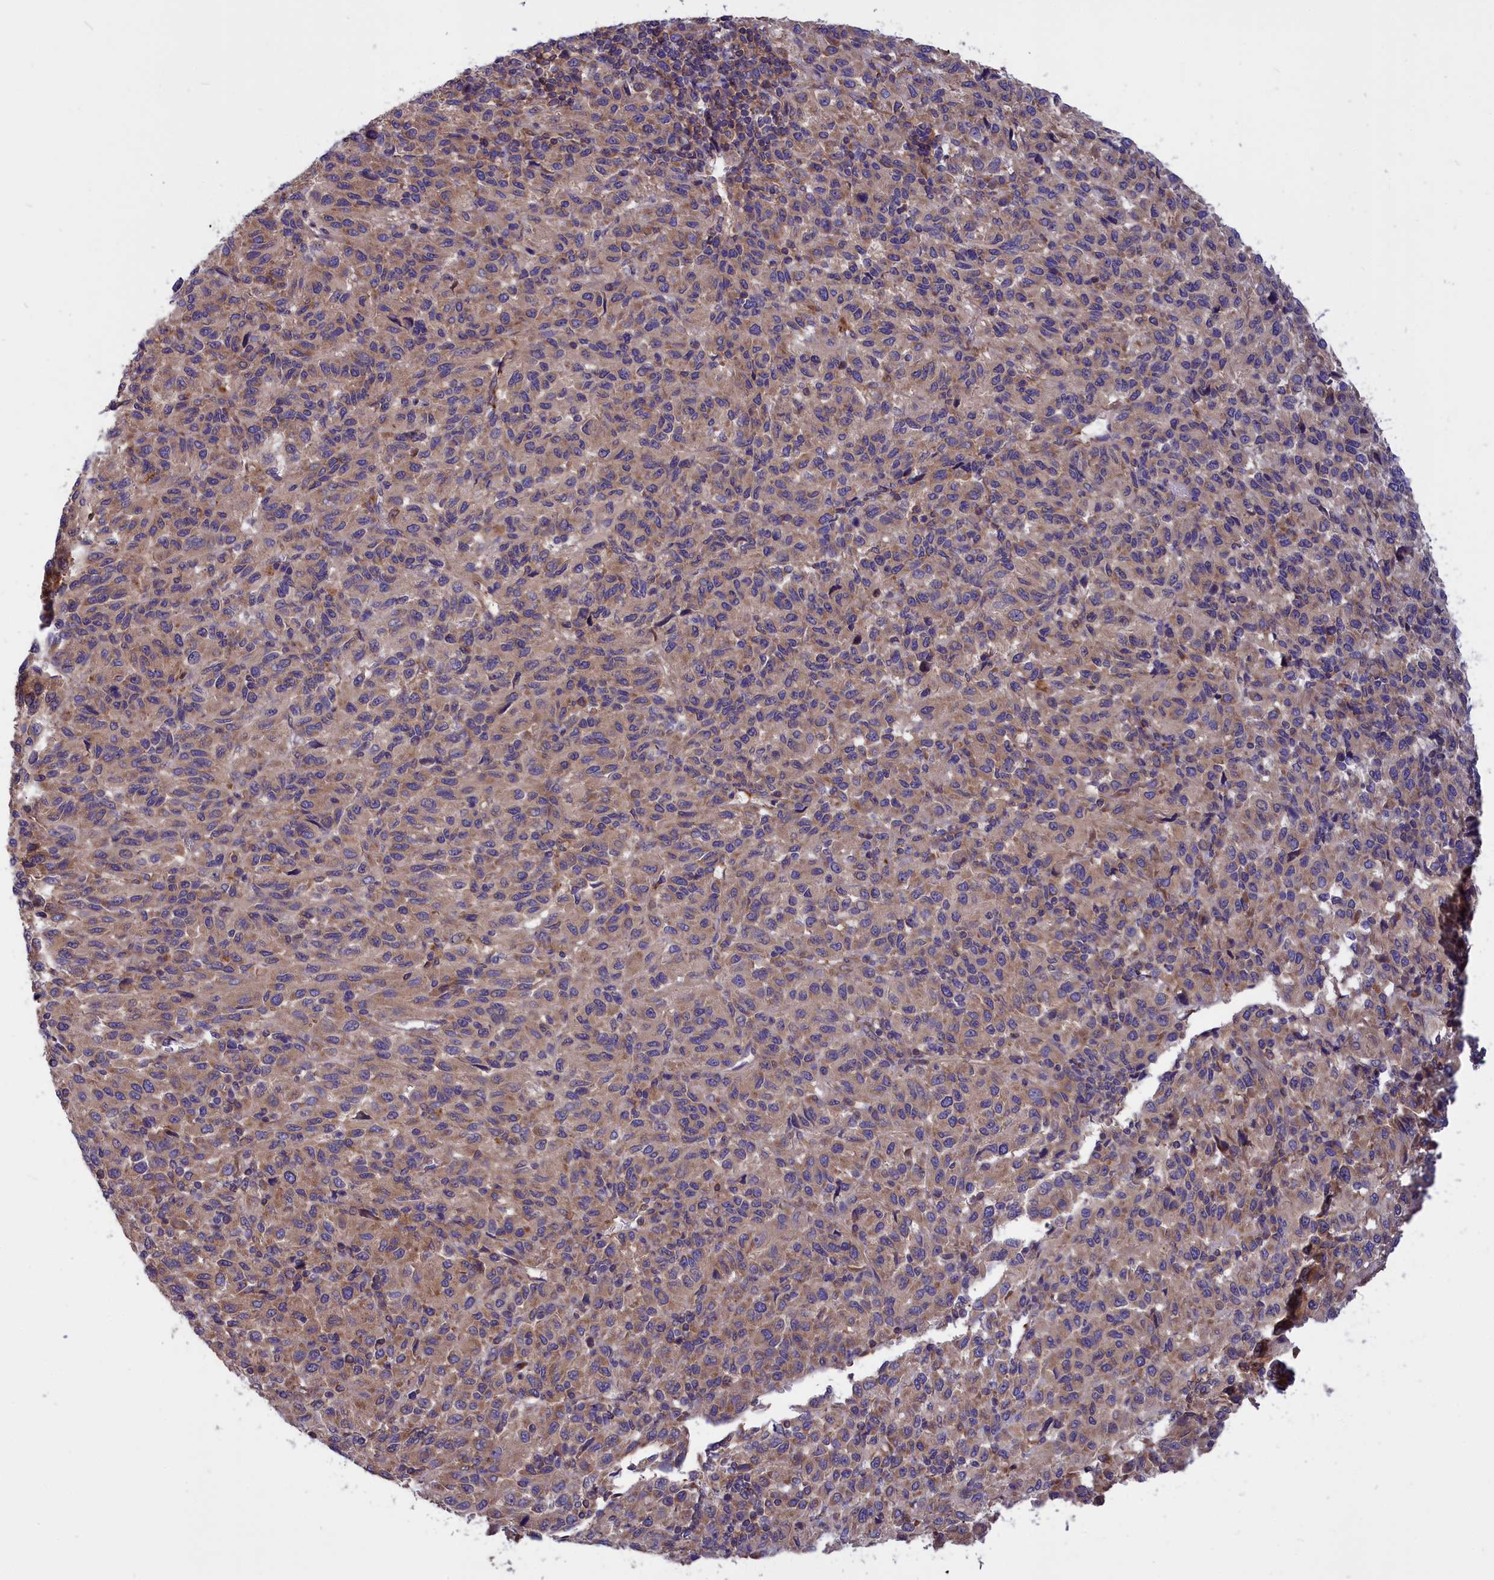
{"staining": {"intensity": "weak", "quantity": ">75%", "location": "cytoplasmic/membranous"}, "tissue": "melanoma", "cell_type": "Tumor cells", "image_type": "cancer", "snomed": [{"axis": "morphology", "description": "Malignant melanoma, Metastatic site"}, {"axis": "topography", "description": "Lung"}], "caption": "Immunohistochemistry micrograph of human melanoma stained for a protein (brown), which demonstrates low levels of weak cytoplasmic/membranous staining in about >75% of tumor cells.", "gene": "AMDHD2", "patient": {"sex": "male", "age": 64}}